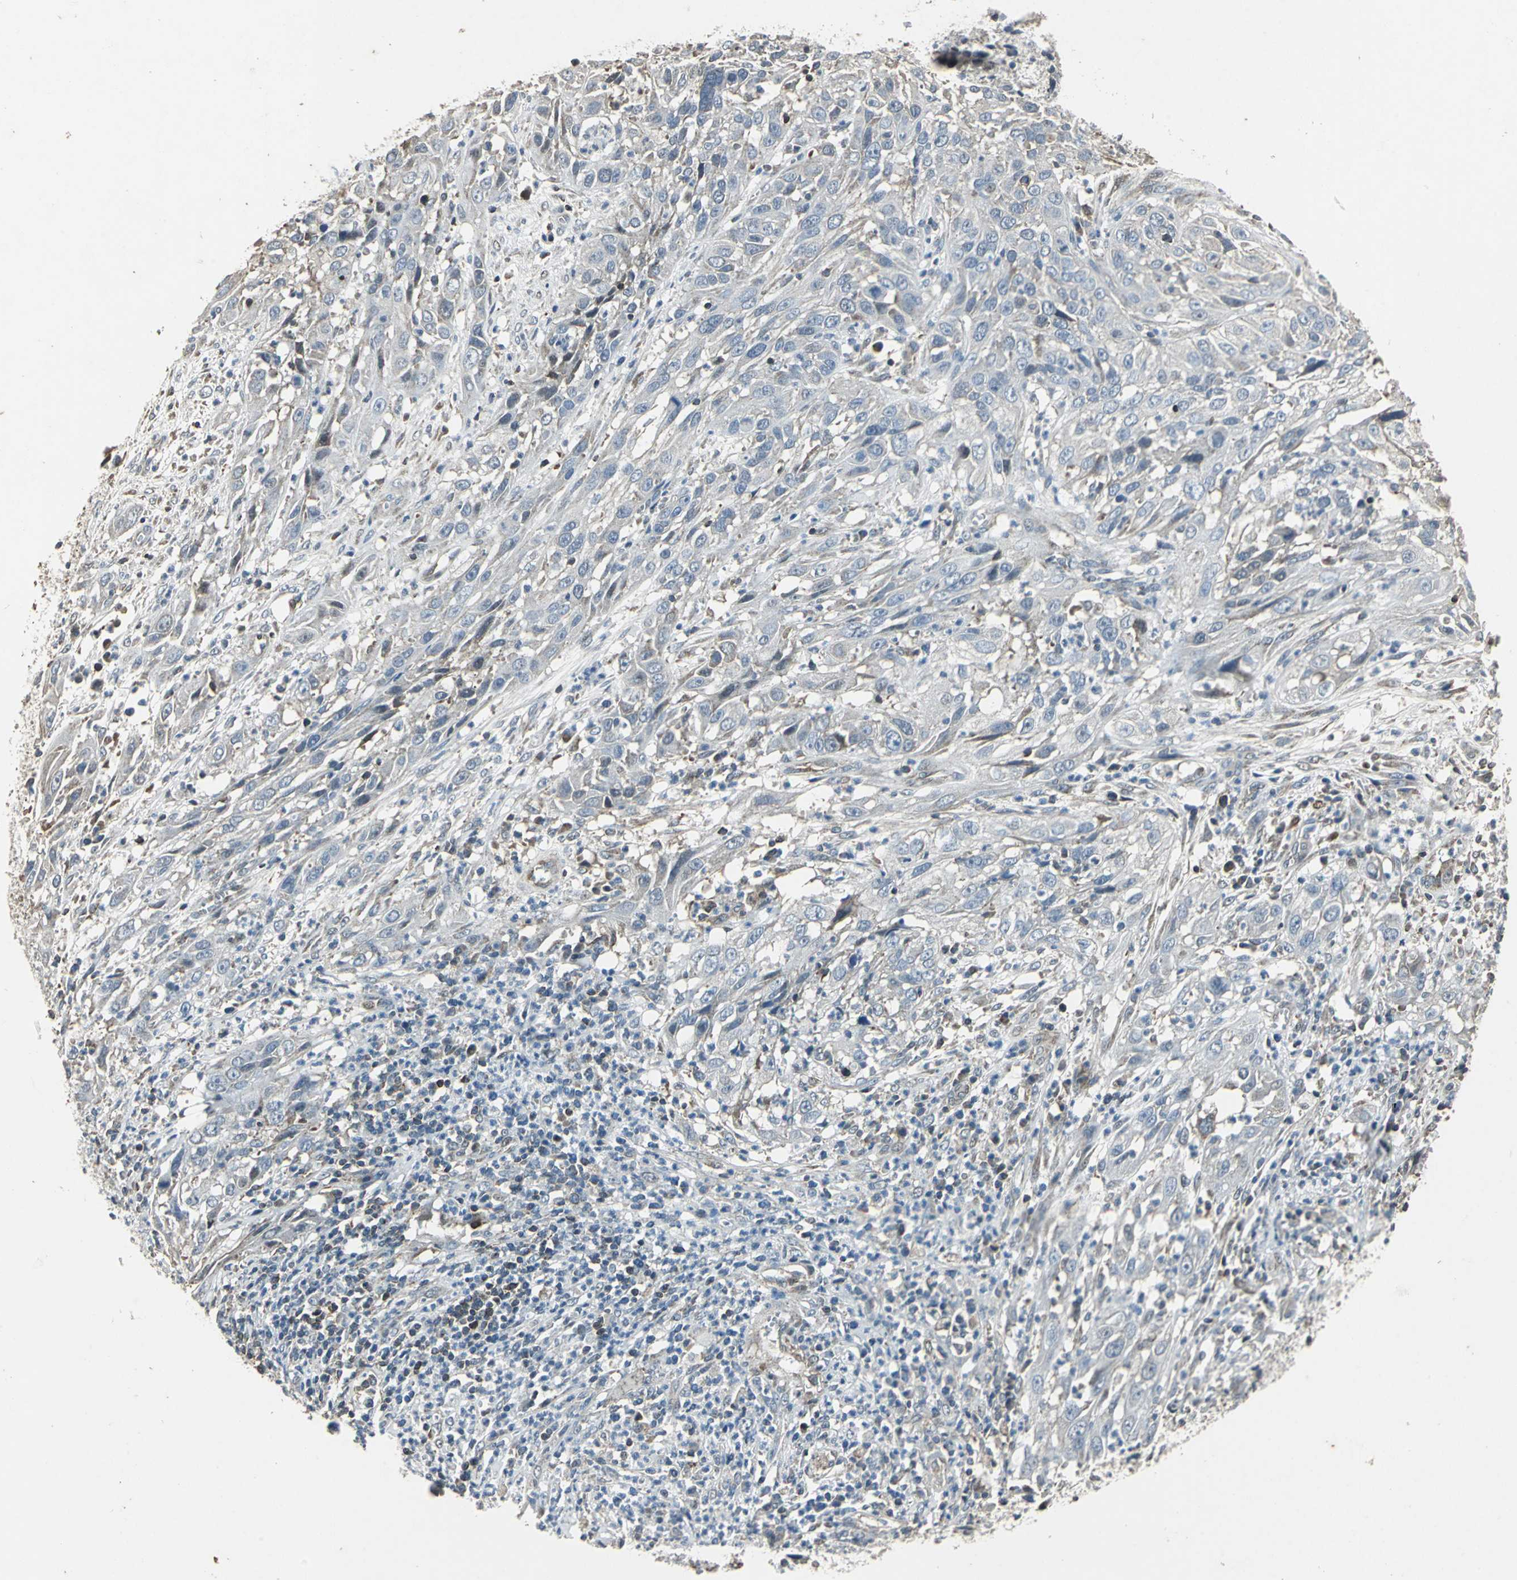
{"staining": {"intensity": "weak", "quantity": "25%-75%", "location": "cytoplasmic/membranous"}, "tissue": "cervical cancer", "cell_type": "Tumor cells", "image_type": "cancer", "snomed": [{"axis": "morphology", "description": "Squamous cell carcinoma, NOS"}, {"axis": "topography", "description": "Cervix"}], "caption": "Cervical squamous cell carcinoma stained with DAB (3,3'-diaminobenzidine) IHC displays low levels of weak cytoplasmic/membranous staining in about 25%-75% of tumor cells.", "gene": "DNAJB4", "patient": {"sex": "female", "age": 32}}